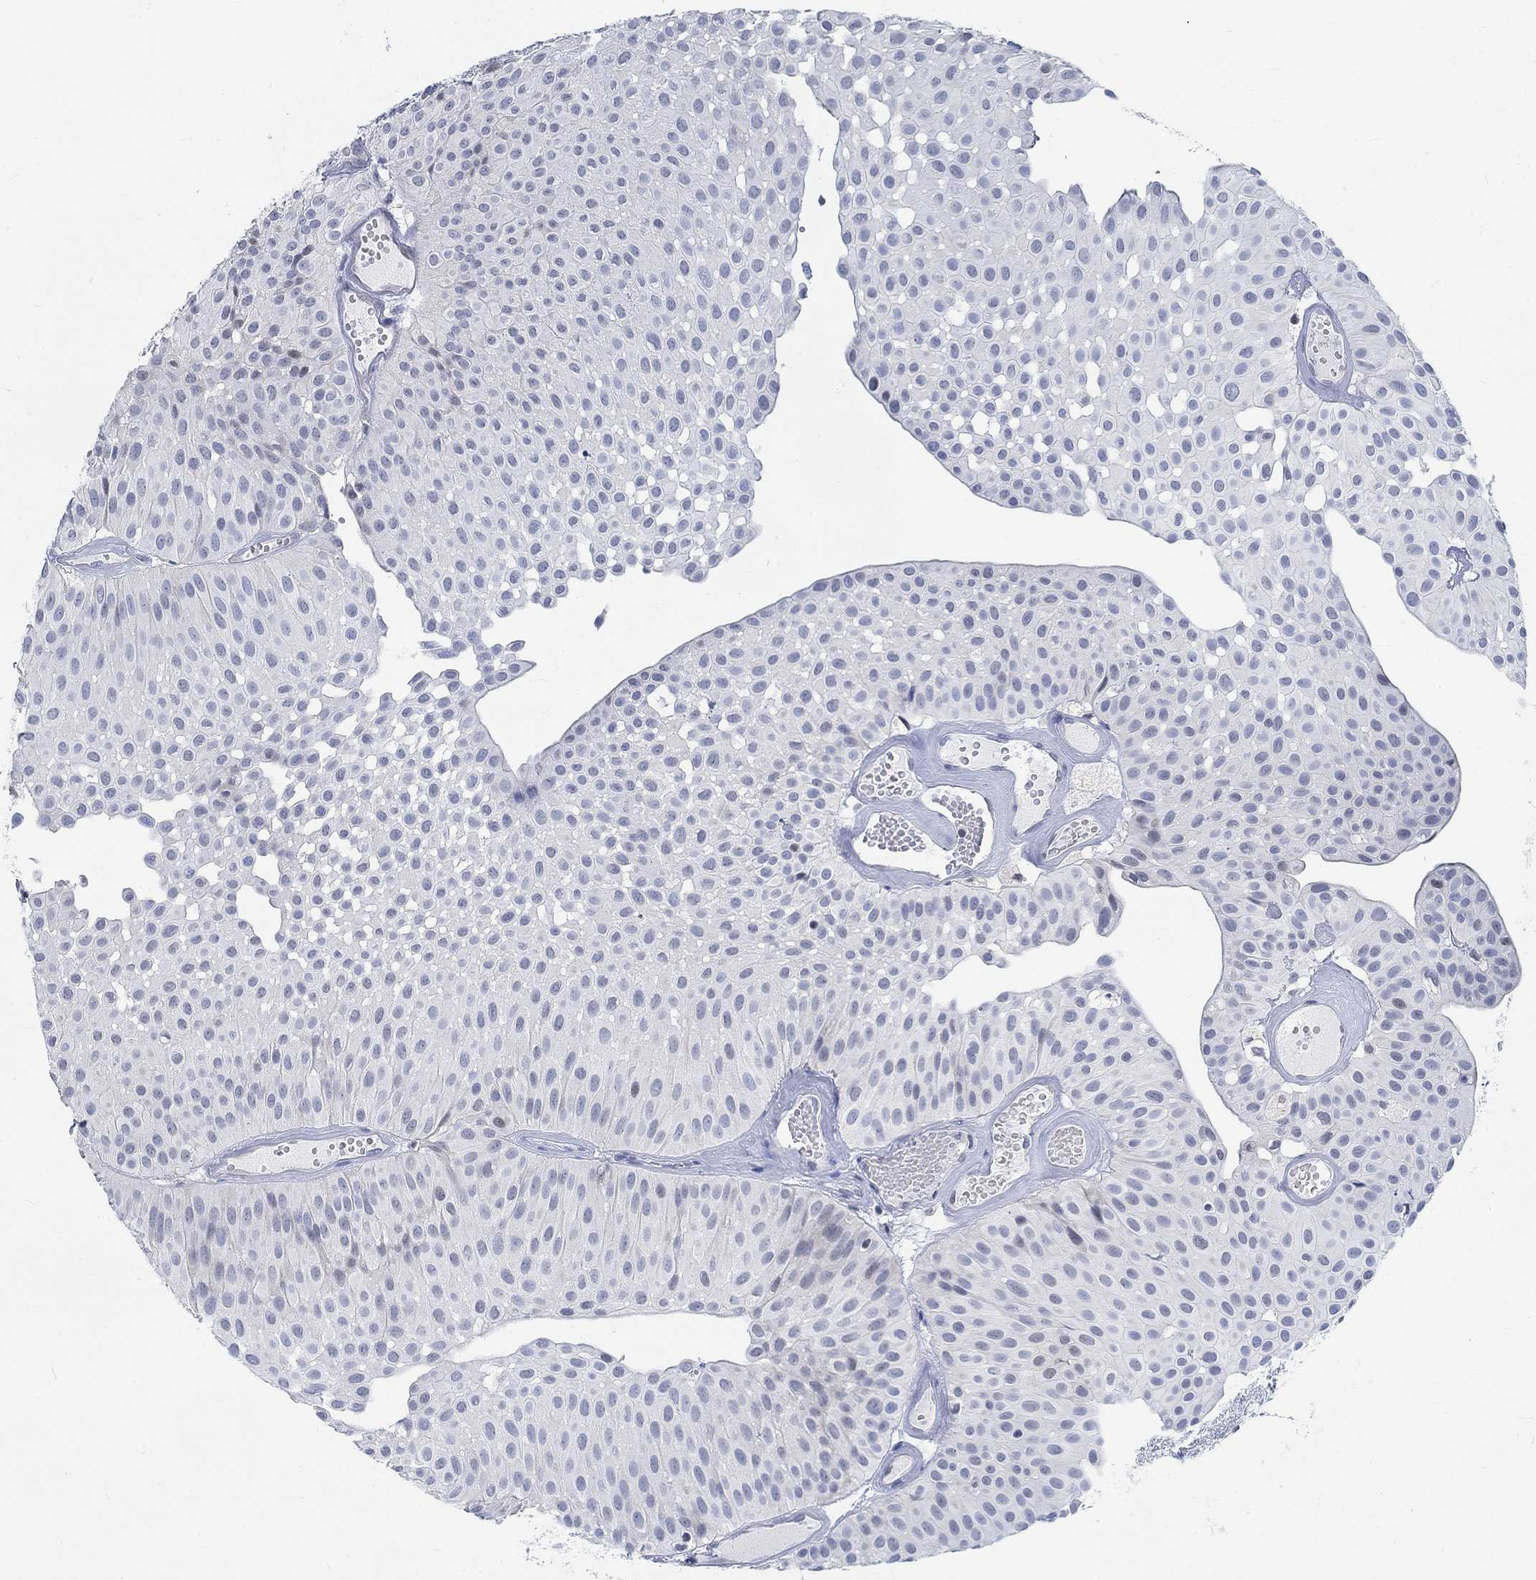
{"staining": {"intensity": "negative", "quantity": "none", "location": "none"}, "tissue": "urothelial cancer", "cell_type": "Tumor cells", "image_type": "cancer", "snomed": [{"axis": "morphology", "description": "Urothelial carcinoma, Low grade"}, {"axis": "topography", "description": "Urinary bladder"}], "caption": "Immunohistochemistry (IHC) histopathology image of neoplastic tissue: human low-grade urothelial carcinoma stained with DAB shows no significant protein expression in tumor cells.", "gene": "KCNH8", "patient": {"sex": "male", "age": 64}}